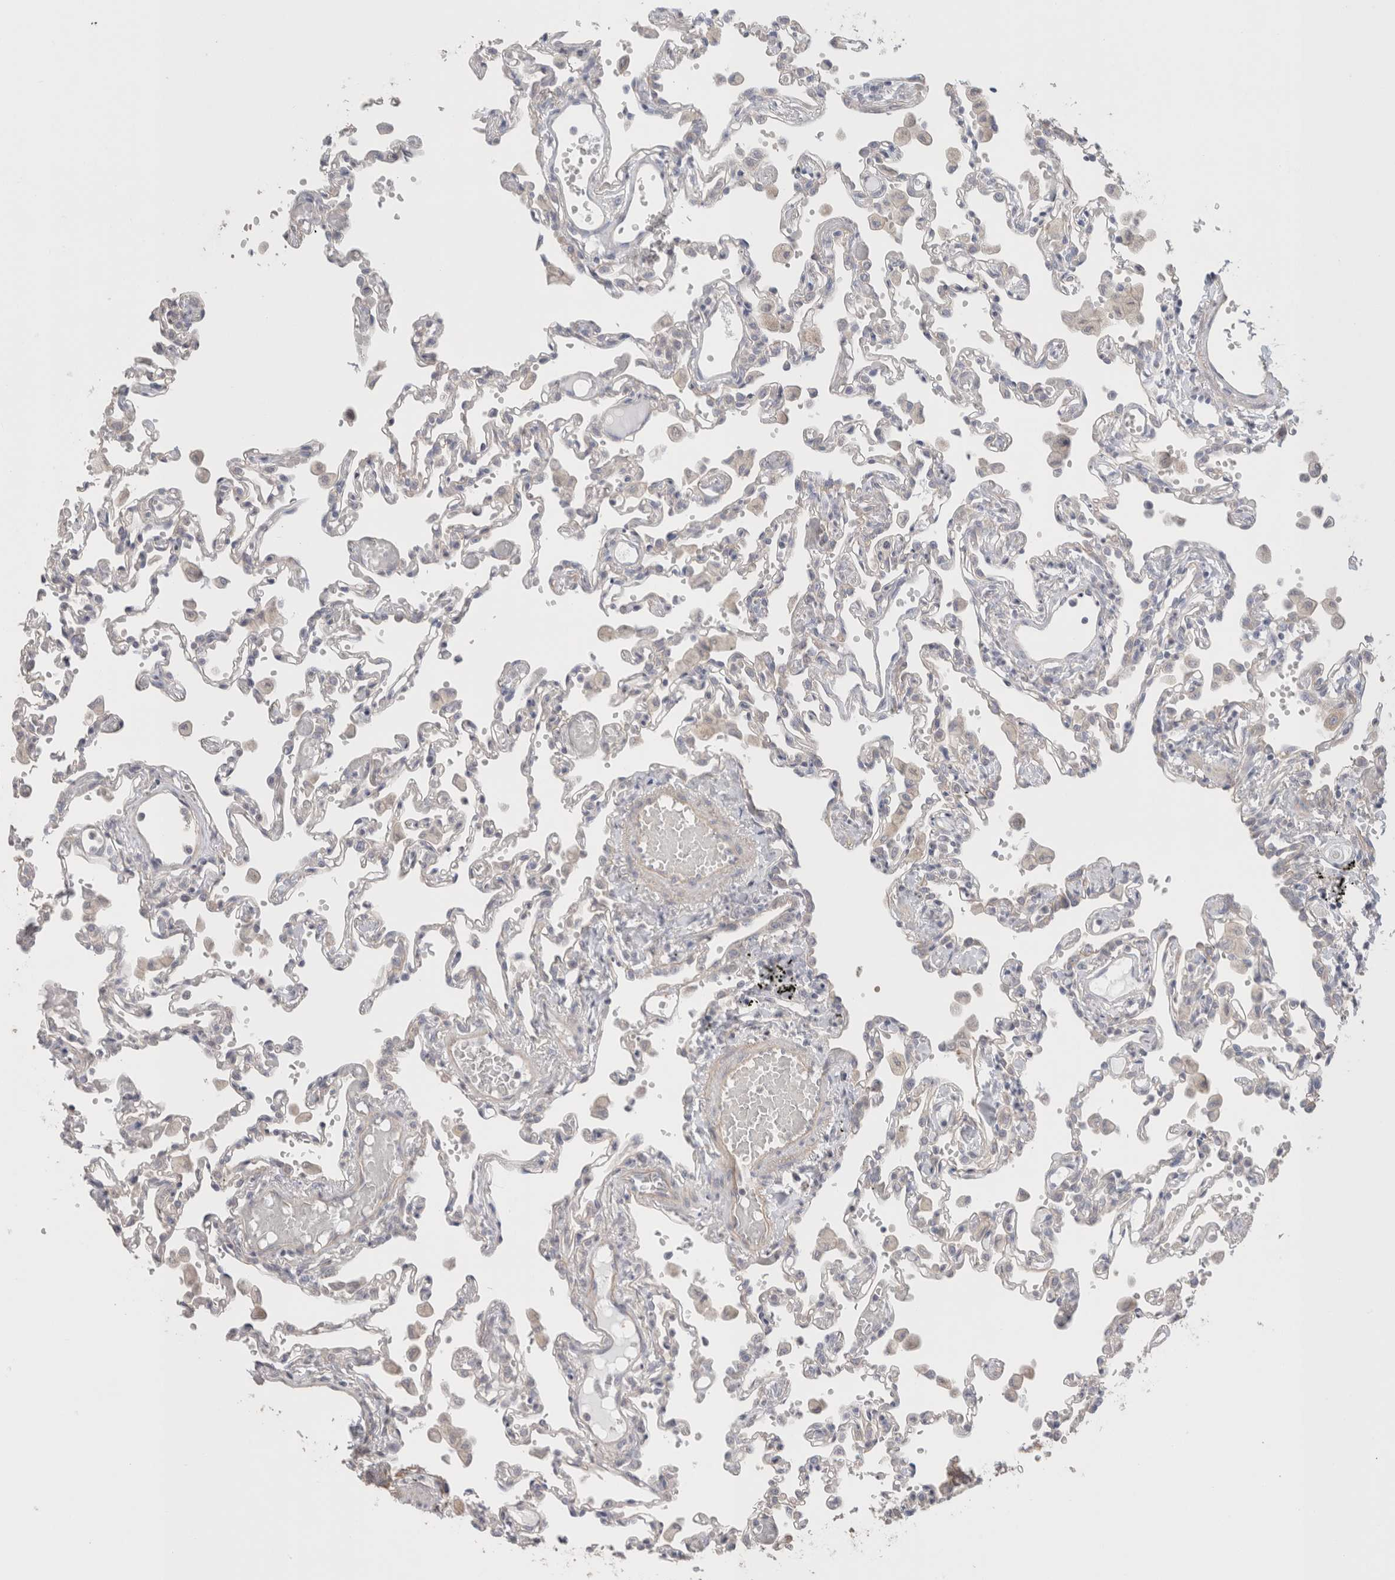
{"staining": {"intensity": "negative", "quantity": "none", "location": "none"}, "tissue": "lung", "cell_type": "Alveolar cells", "image_type": "normal", "snomed": [{"axis": "morphology", "description": "Normal tissue, NOS"}, {"axis": "topography", "description": "Bronchus"}, {"axis": "topography", "description": "Lung"}], "caption": "DAB immunohistochemical staining of normal lung demonstrates no significant staining in alveolar cells.", "gene": "DMD", "patient": {"sex": "female", "age": 49}}